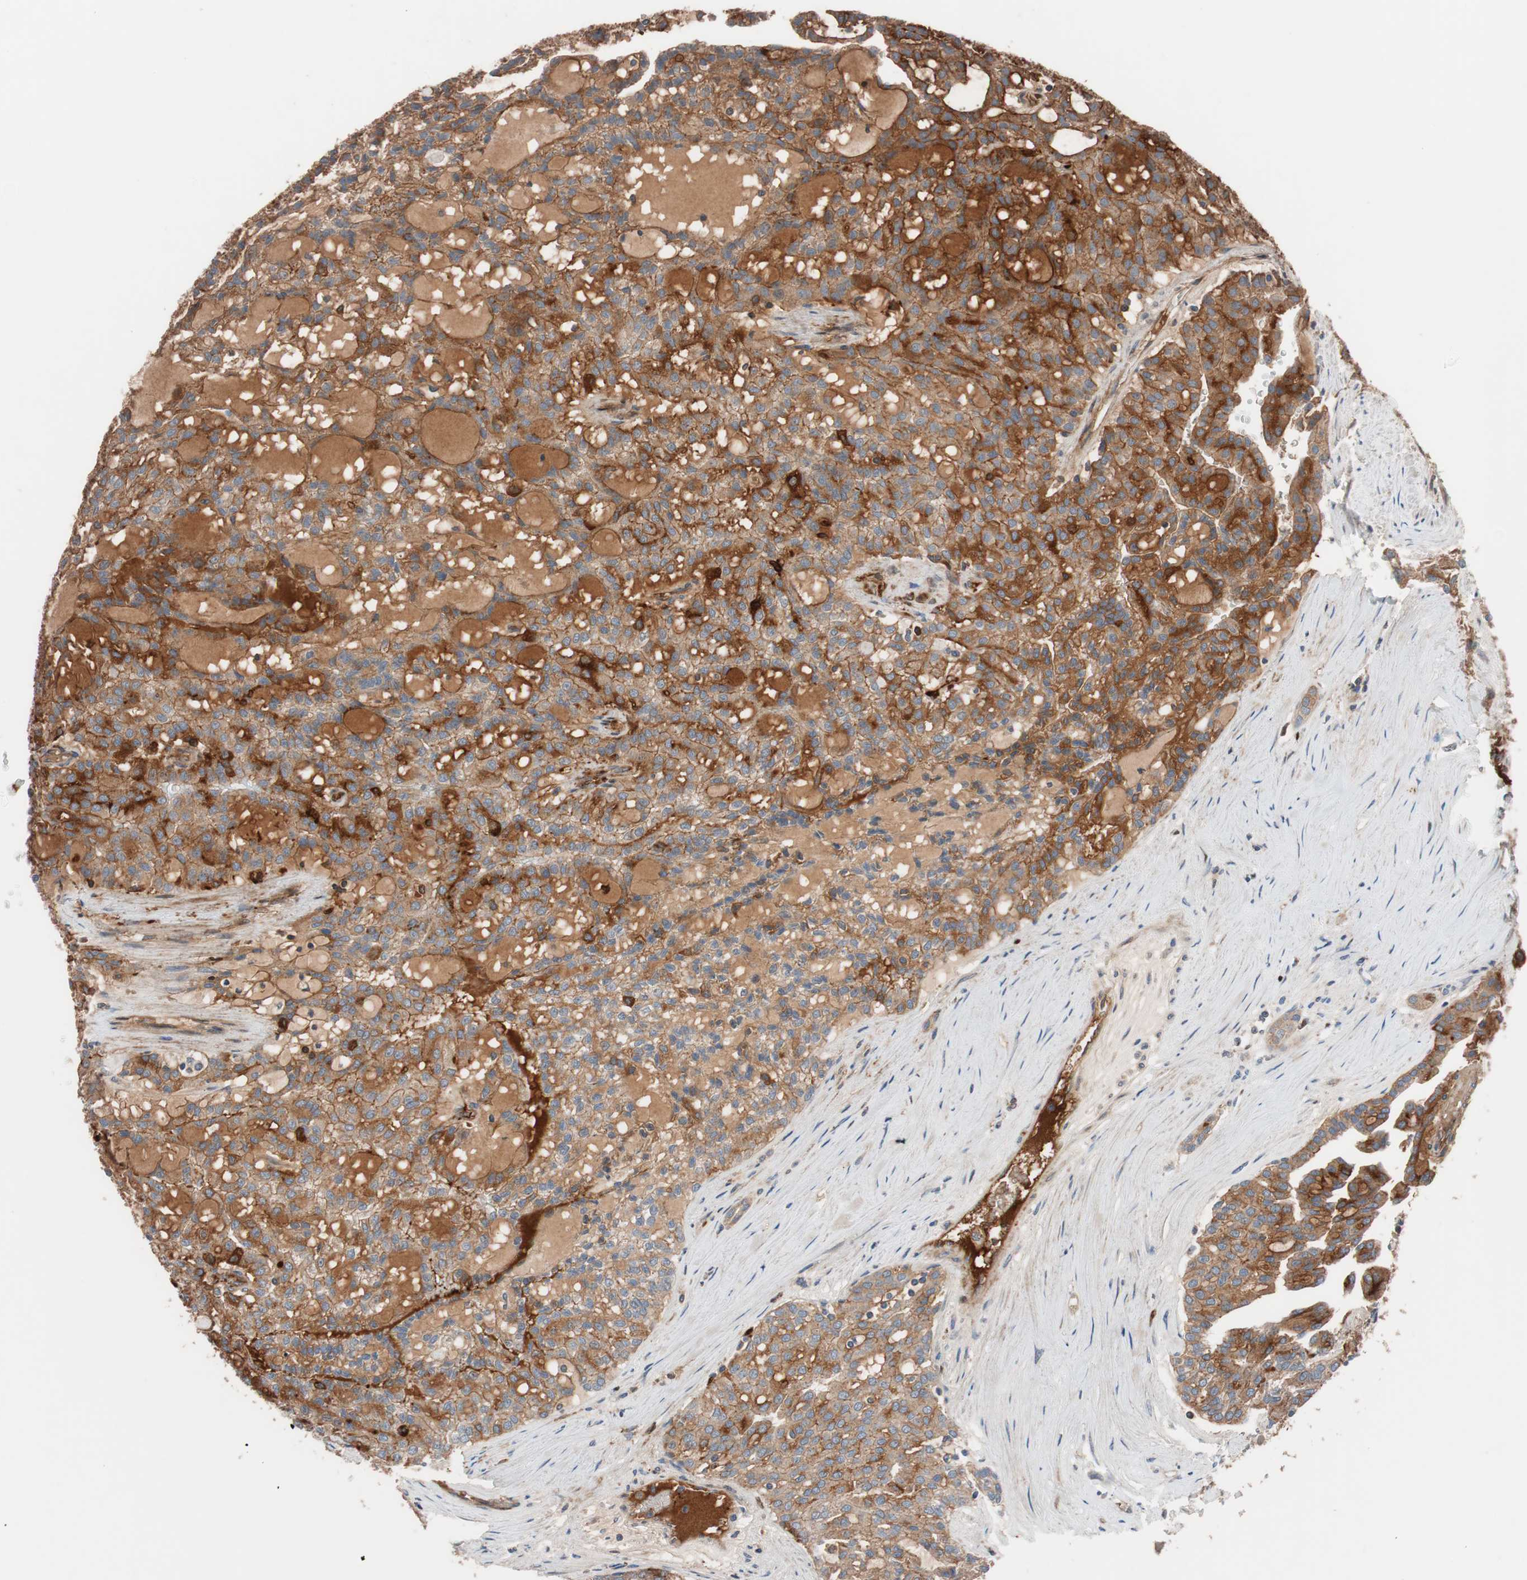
{"staining": {"intensity": "strong", "quantity": ">75%", "location": "cytoplasmic/membranous"}, "tissue": "renal cancer", "cell_type": "Tumor cells", "image_type": "cancer", "snomed": [{"axis": "morphology", "description": "Adenocarcinoma, NOS"}, {"axis": "topography", "description": "Kidney"}], "caption": "Adenocarcinoma (renal) stained for a protein (brown) demonstrates strong cytoplasmic/membranous positive staining in about >75% of tumor cells.", "gene": "SDC4", "patient": {"sex": "male", "age": 63}}